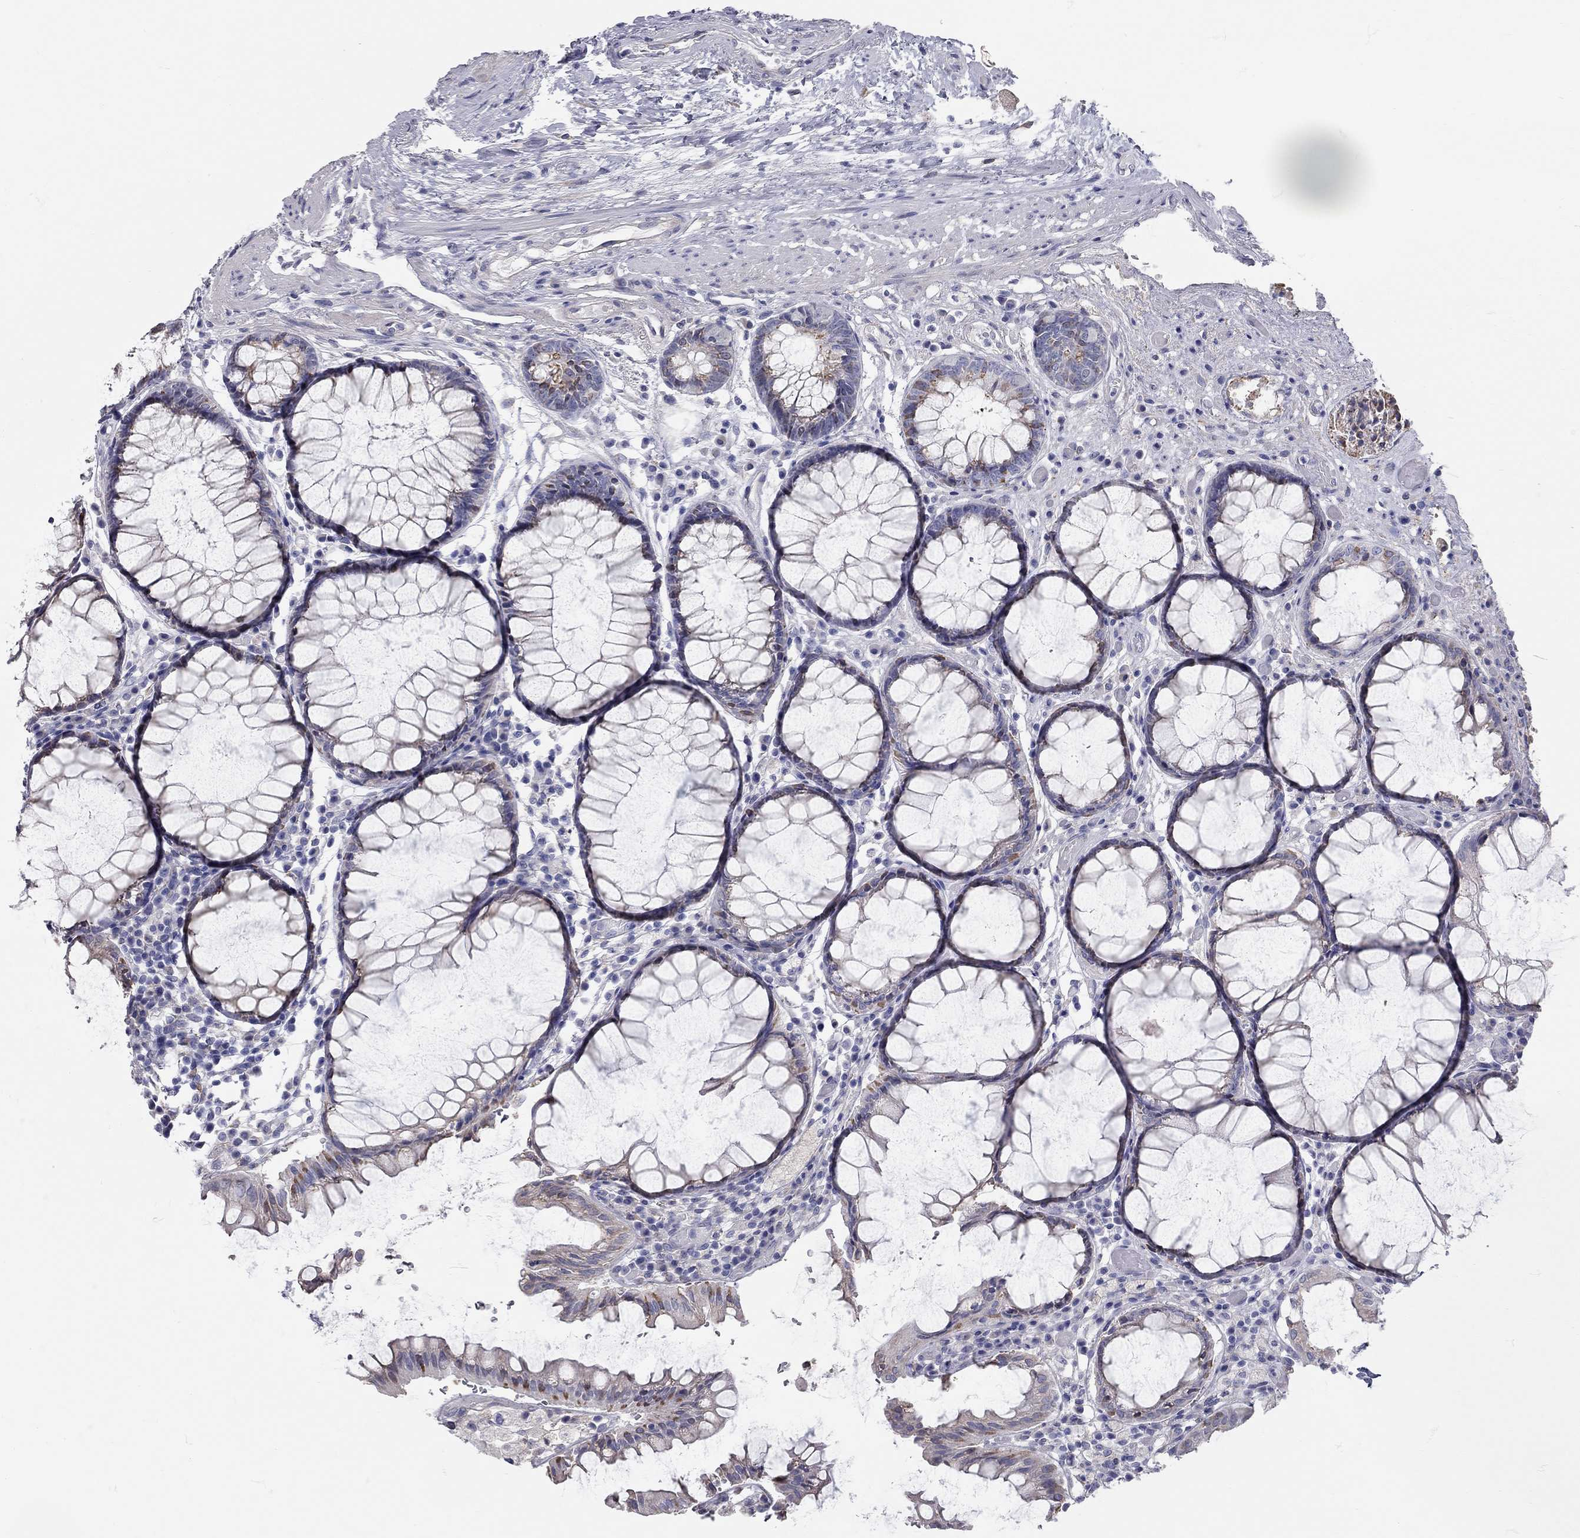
{"staining": {"intensity": "negative", "quantity": "none", "location": "none"}, "tissue": "rectum", "cell_type": "Glandular cells", "image_type": "normal", "snomed": [{"axis": "morphology", "description": "Normal tissue, NOS"}, {"axis": "topography", "description": "Rectum"}], "caption": "The histopathology image shows no staining of glandular cells in normal rectum.", "gene": "XAGE2", "patient": {"sex": "female", "age": 68}}